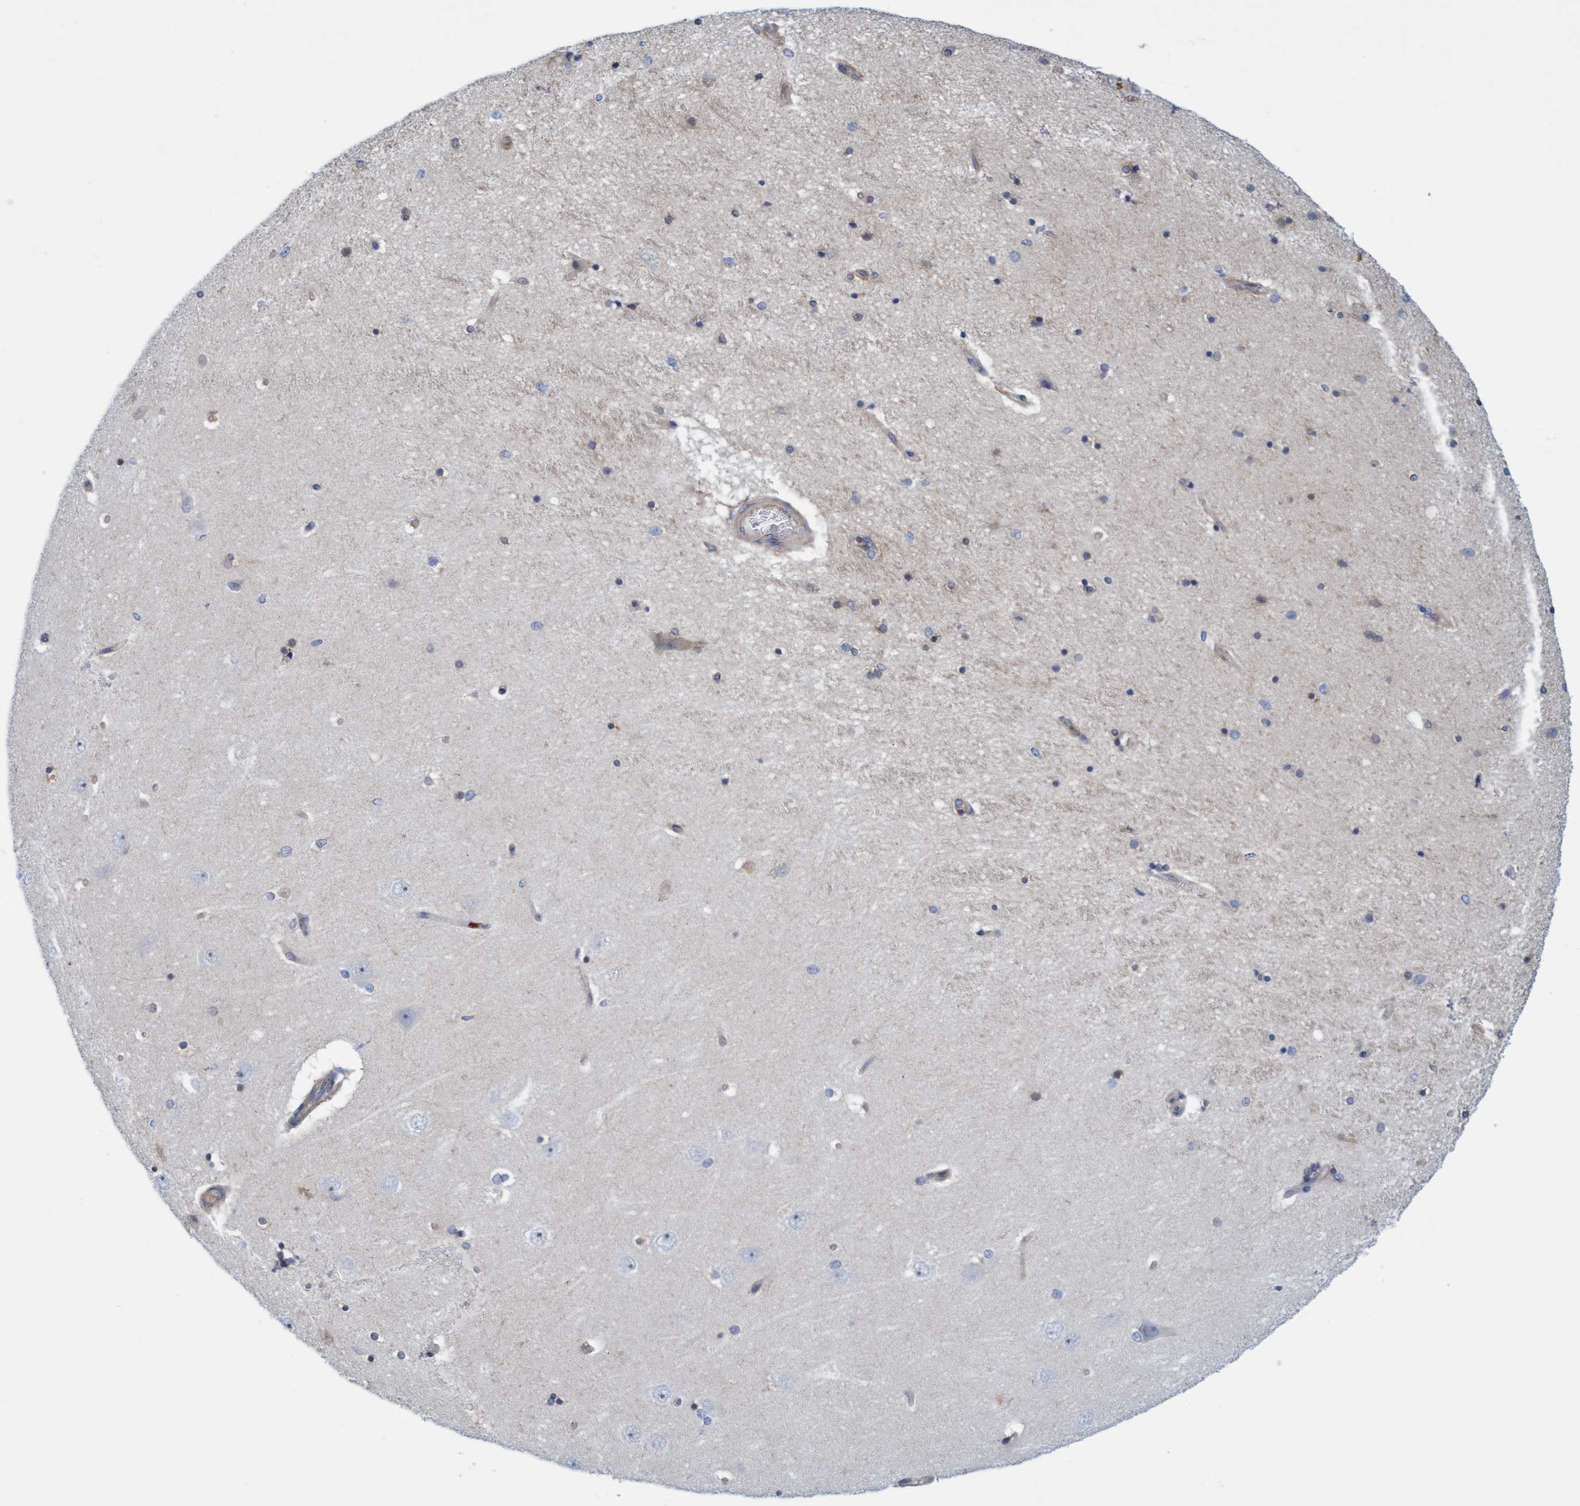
{"staining": {"intensity": "weak", "quantity": "<25%", "location": "cytoplasmic/membranous"}, "tissue": "hippocampus", "cell_type": "Glial cells", "image_type": "normal", "snomed": [{"axis": "morphology", "description": "Normal tissue, NOS"}, {"axis": "topography", "description": "Hippocampus"}], "caption": "Immunohistochemistry photomicrograph of unremarkable hippocampus: hippocampus stained with DAB (3,3'-diaminobenzidine) displays no significant protein staining in glial cells. (DAB immunohistochemistry with hematoxylin counter stain).", "gene": "FNBP1", "patient": {"sex": "female", "age": 54}}